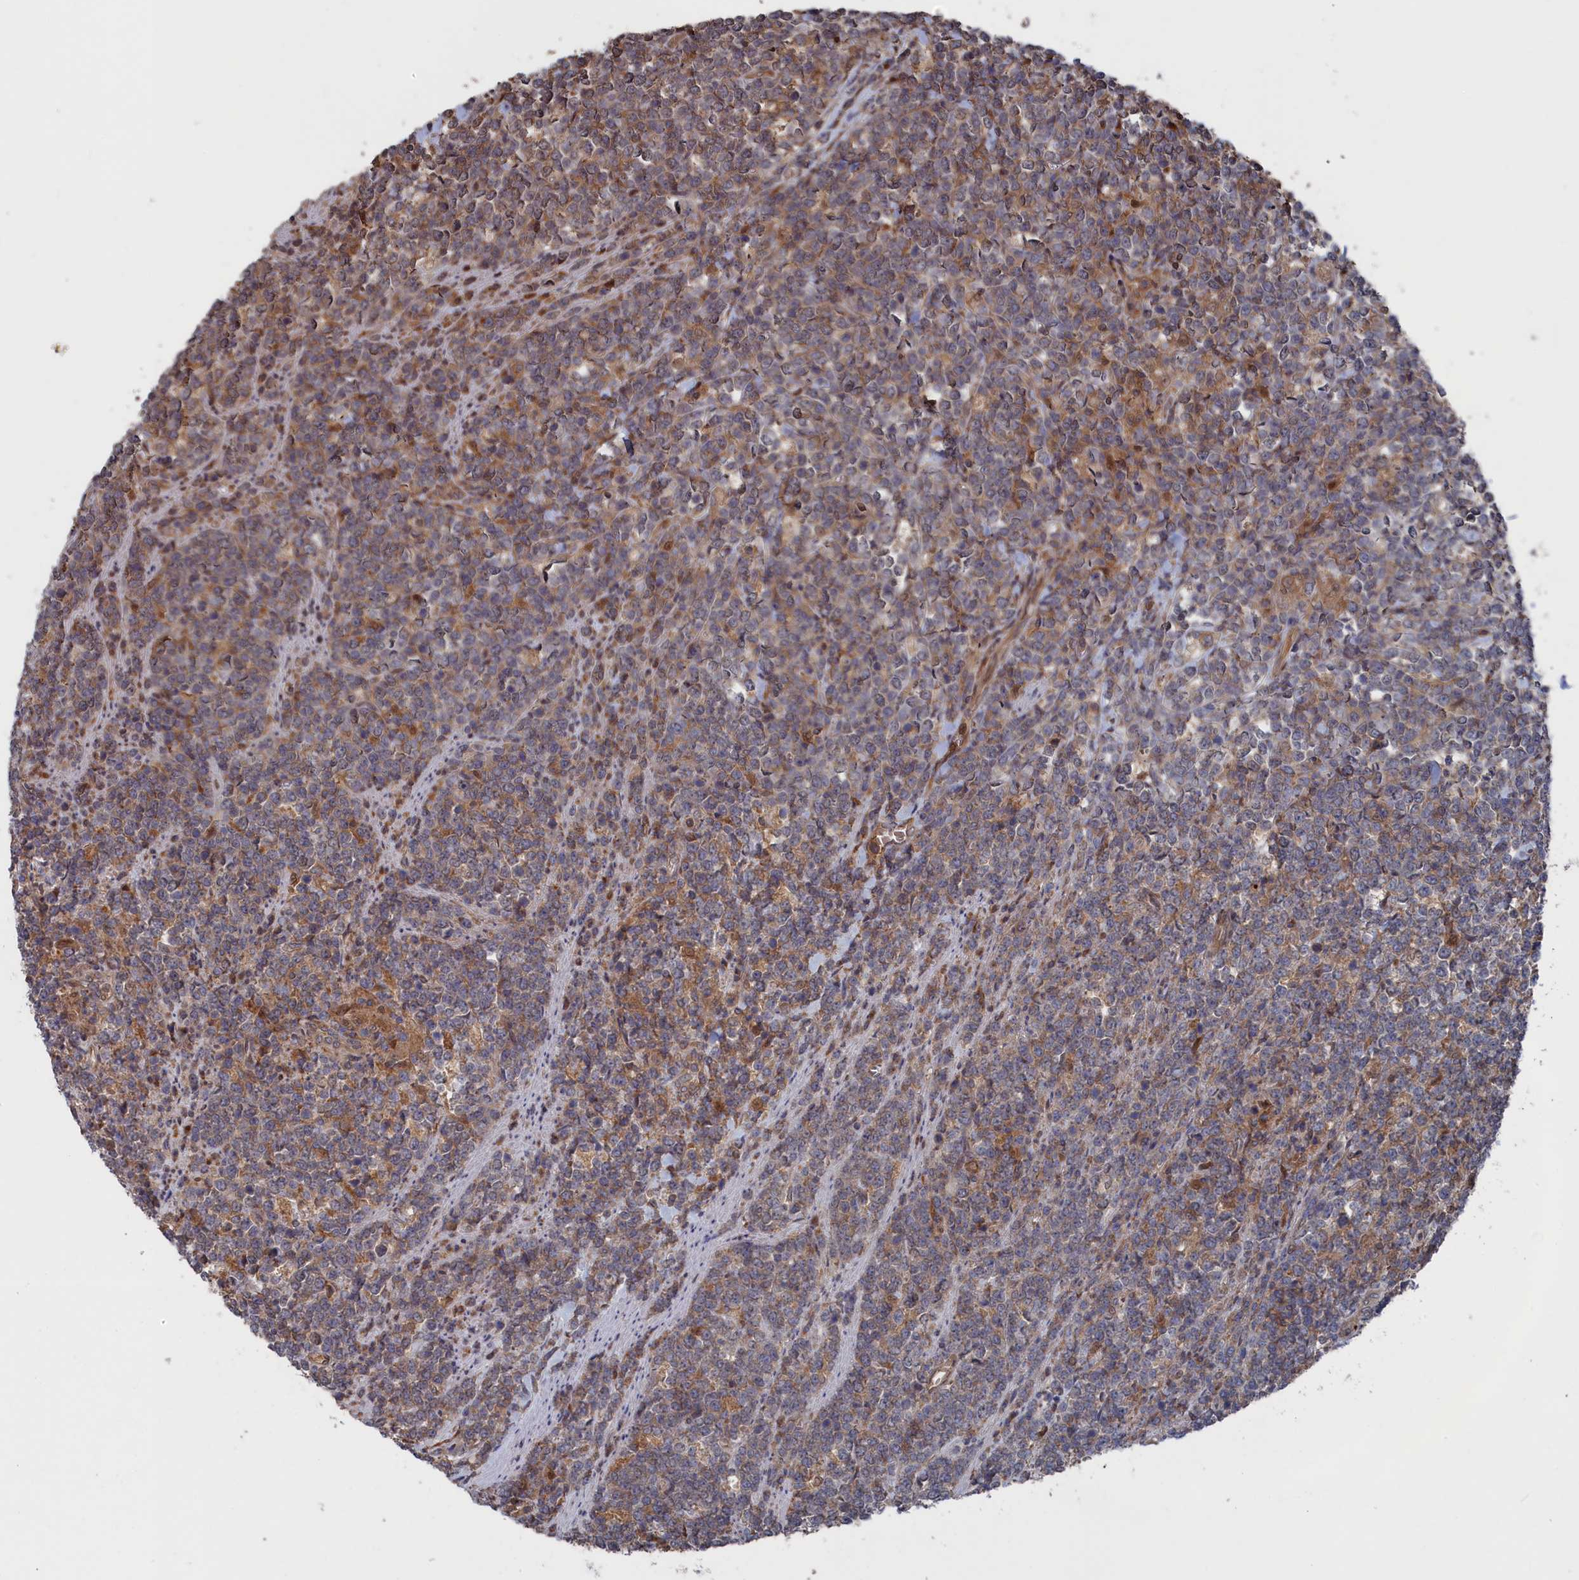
{"staining": {"intensity": "moderate", "quantity": "<25%", "location": "cytoplasmic/membranous"}, "tissue": "lymphoma", "cell_type": "Tumor cells", "image_type": "cancer", "snomed": [{"axis": "morphology", "description": "Malignant lymphoma, non-Hodgkin's type, High grade"}, {"axis": "topography", "description": "Small intestine"}], "caption": "High-grade malignant lymphoma, non-Hodgkin's type stained with immunohistochemistry (IHC) exhibits moderate cytoplasmic/membranous expression in about <25% of tumor cells.", "gene": "PLA2G15", "patient": {"sex": "male", "age": 8}}